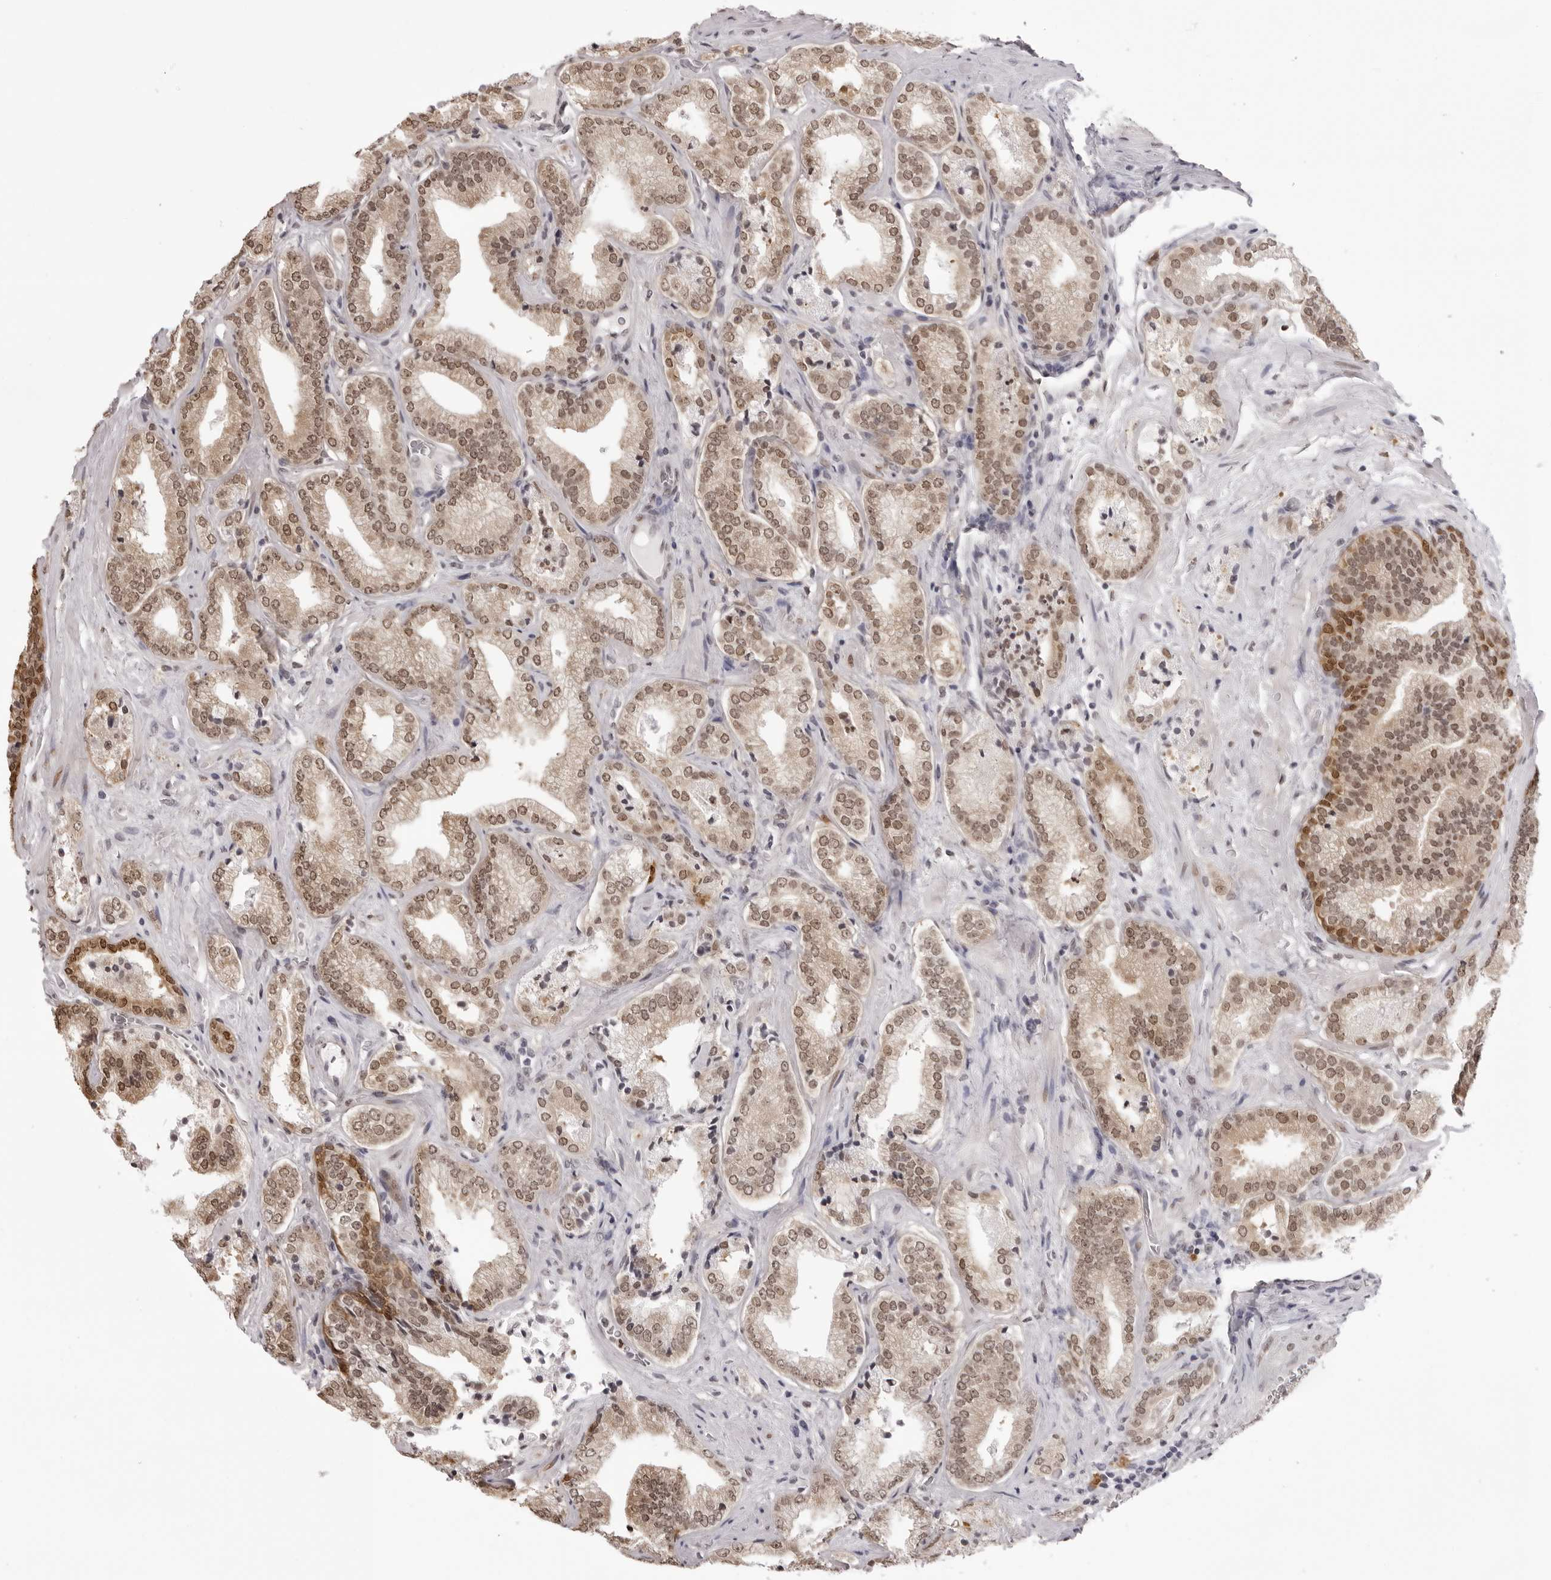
{"staining": {"intensity": "moderate", "quantity": ">75%", "location": "nuclear"}, "tissue": "prostate cancer", "cell_type": "Tumor cells", "image_type": "cancer", "snomed": [{"axis": "morphology", "description": "Adenocarcinoma, Low grade"}, {"axis": "topography", "description": "Prostate"}], "caption": "The histopathology image displays staining of low-grade adenocarcinoma (prostate), revealing moderate nuclear protein expression (brown color) within tumor cells.", "gene": "HSPA4", "patient": {"sex": "male", "age": 62}}